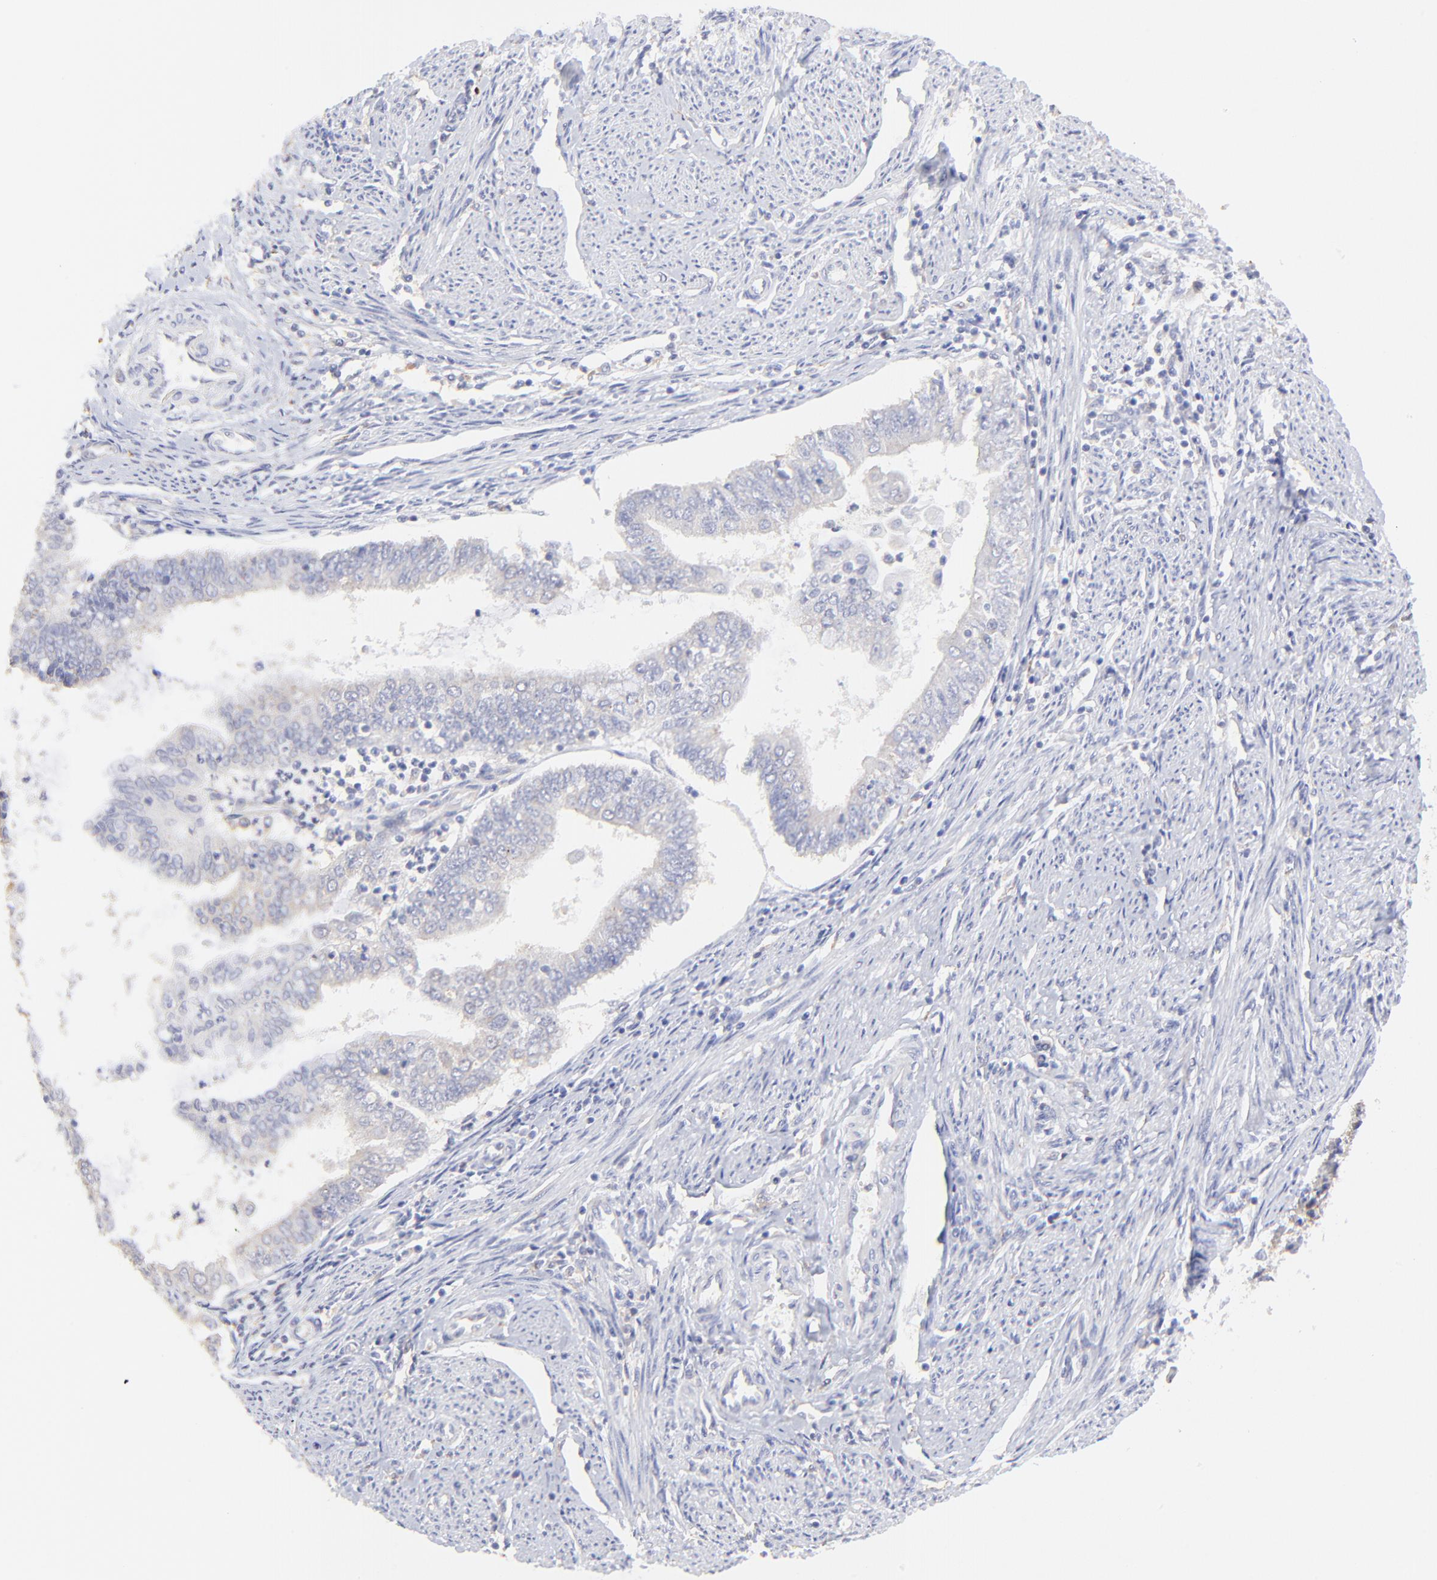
{"staining": {"intensity": "negative", "quantity": "none", "location": "none"}, "tissue": "endometrial cancer", "cell_type": "Tumor cells", "image_type": "cancer", "snomed": [{"axis": "morphology", "description": "Adenocarcinoma, NOS"}, {"axis": "topography", "description": "Endometrium"}], "caption": "IHC of human adenocarcinoma (endometrial) shows no staining in tumor cells.", "gene": "LHFPL1", "patient": {"sex": "female", "age": 75}}